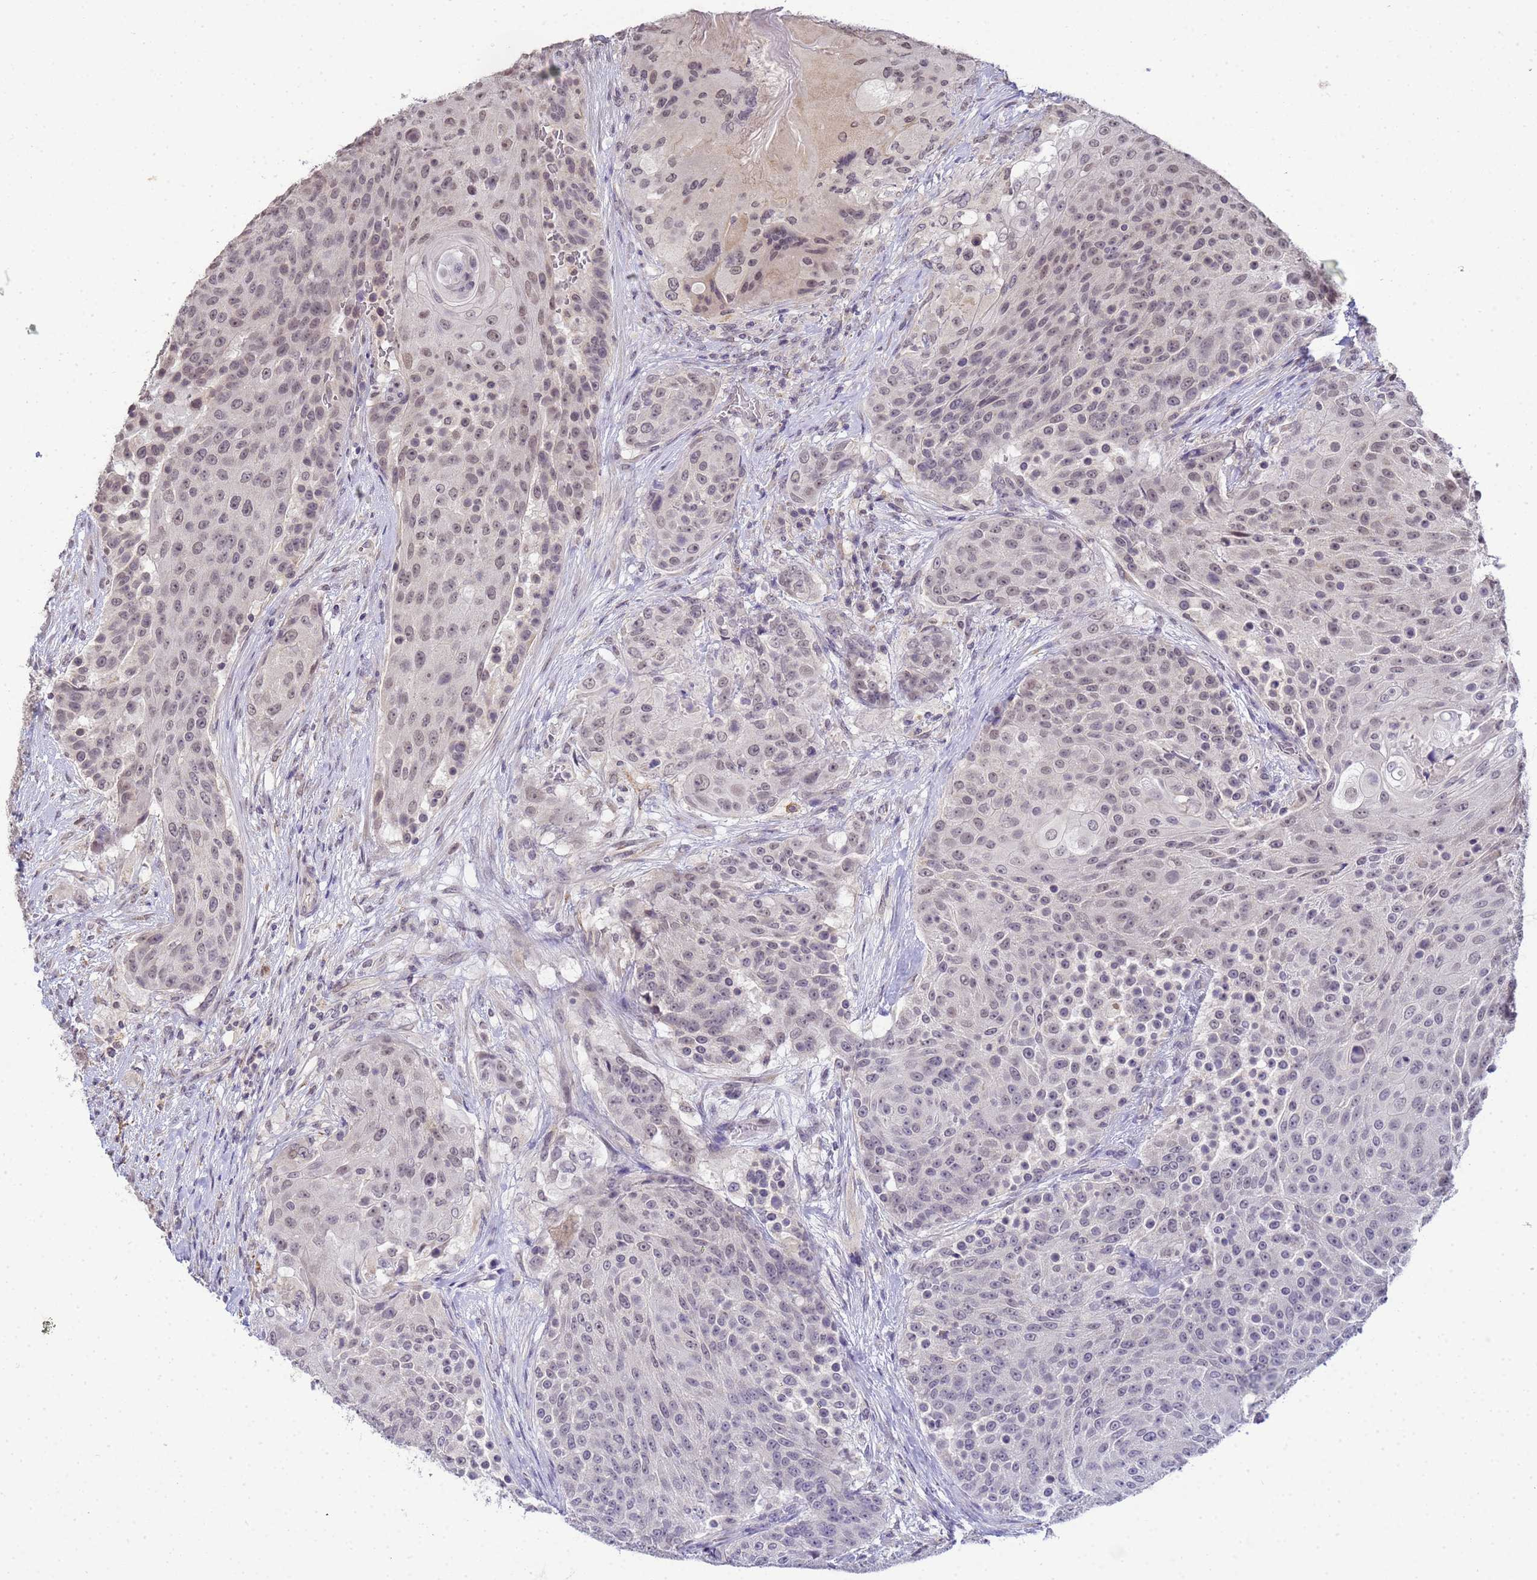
{"staining": {"intensity": "weak", "quantity": "<25%", "location": "nuclear"}, "tissue": "urothelial cancer", "cell_type": "Tumor cells", "image_type": "cancer", "snomed": [{"axis": "morphology", "description": "Urothelial carcinoma, High grade"}, {"axis": "topography", "description": "Urinary bladder"}], "caption": "IHC histopathology image of human urothelial cancer stained for a protein (brown), which reveals no staining in tumor cells.", "gene": "MYL7", "patient": {"sex": "female", "age": 63}}